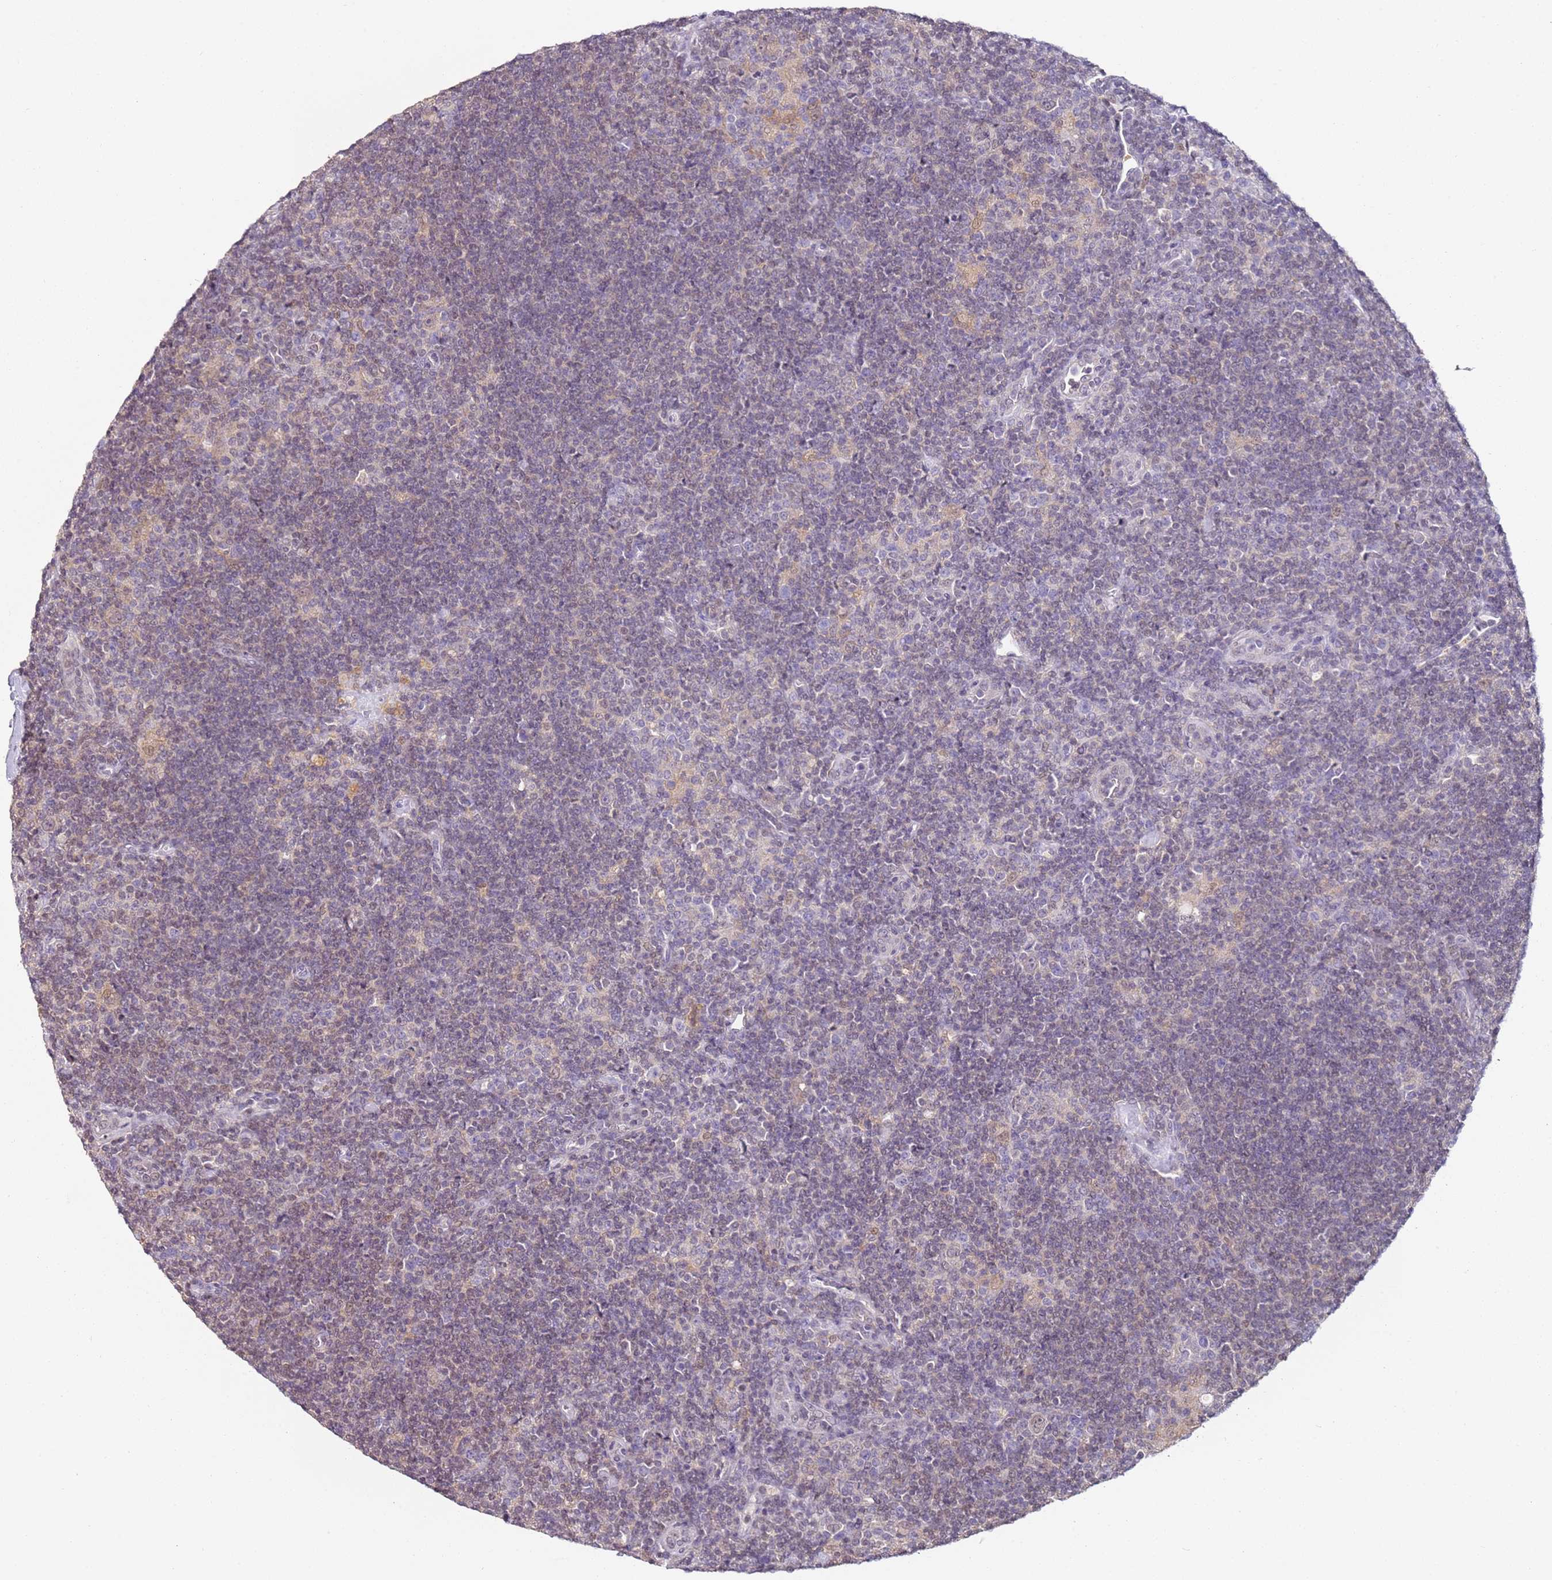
{"staining": {"intensity": "negative", "quantity": "none", "location": "none"}, "tissue": "lymphoma", "cell_type": "Tumor cells", "image_type": "cancer", "snomed": [{"axis": "morphology", "description": "Hodgkin's disease, NOS"}, {"axis": "topography", "description": "Lymph node"}], "caption": "This is an immunohistochemistry (IHC) image of Hodgkin's disease. There is no expression in tumor cells.", "gene": "MDH1", "patient": {"sex": "female", "age": 57}}